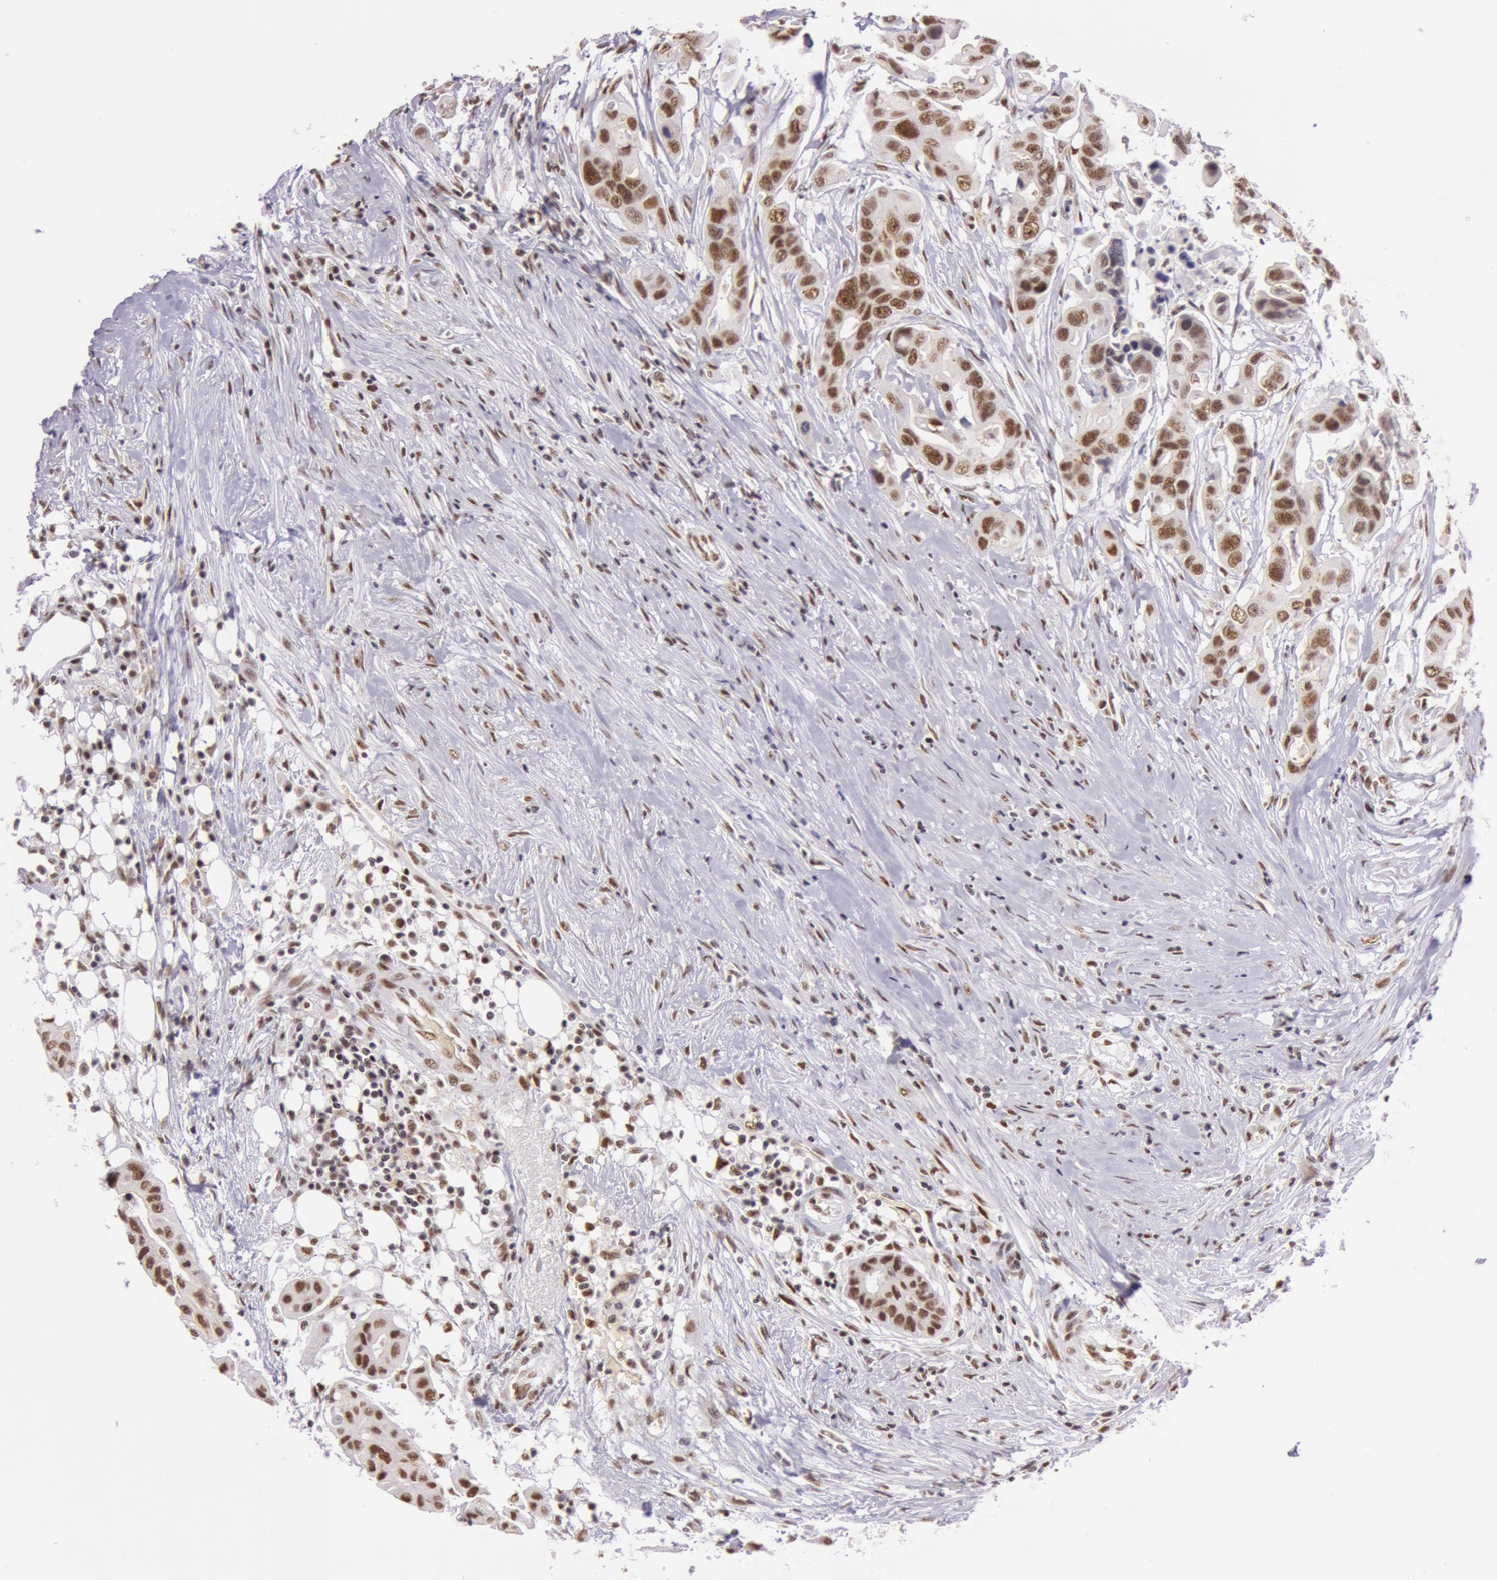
{"staining": {"intensity": "strong", "quantity": ">75%", "location": "nuclear"}, "tissue": "colorectal cancer", "cell_type": "Tumor cells", "image_type": "cancer", "snomed": [{"axis": "morphology", "description": "Adenocarcinoma, NOS"}, {"axis": "topography", "description": "Colon"}], "caption": "The histopathology image shows immunohistochemical staining of colorectal adenocarcinoma. There is strong nuclear positivity is seen in about >75% of tumor cells. Nuclei are stained in blue.", "gene": "NBN", "patient": {"sex": "female", "age": 70}}